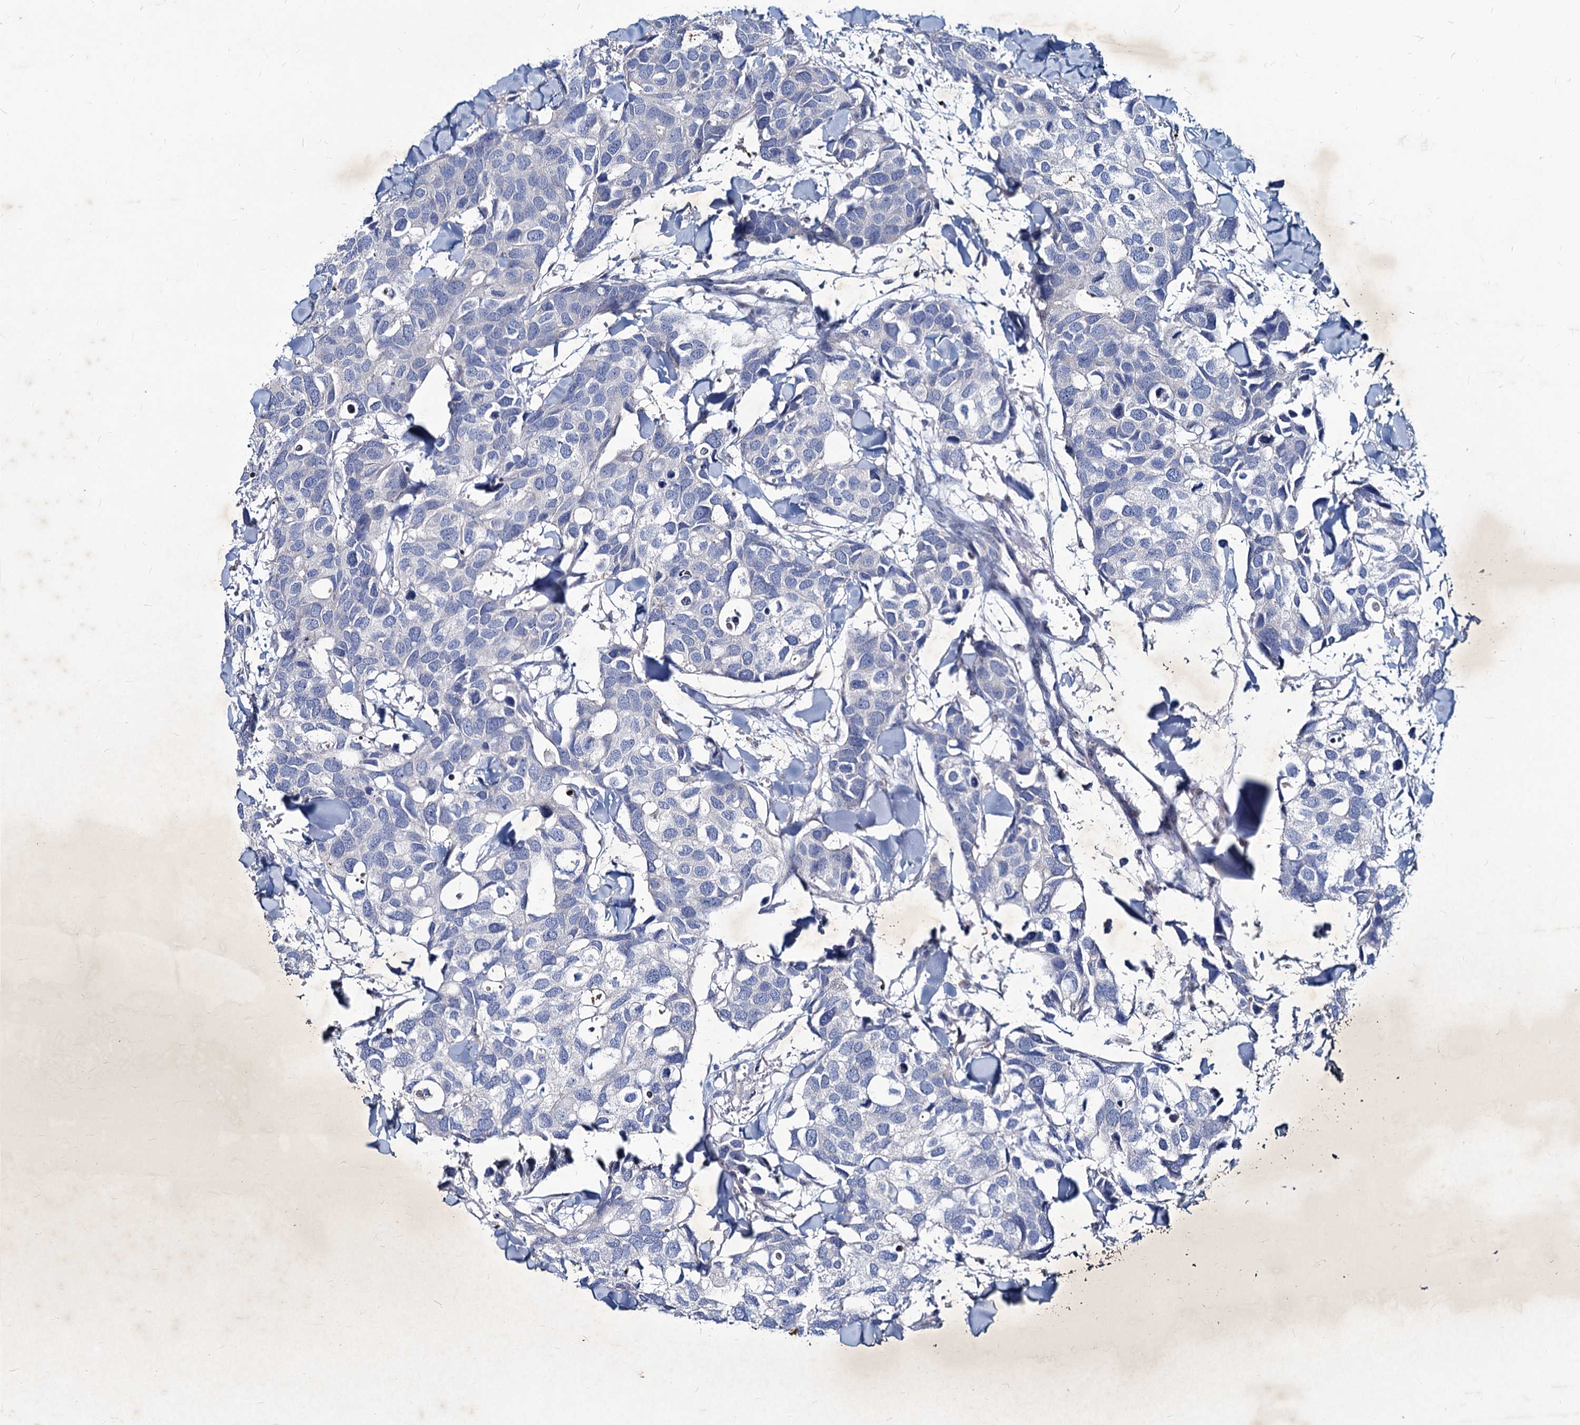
{"staining": {"intensity": "negative", "quantity": "none", "location": "none"}, "tissue": "breast cancer", "cell_type": "Tumor cells", "image_type": "cancer", "snomed": [{"axis": "morphology", "description": "Duct carcinoma"}, {"axis": "topography", "description": "Breast"}], "caption": "Tumor cells show no significant positivity in breast cancer (infiltrating ductal carcinoma).", "gene": "AGBL4", "patient": {"sex": "female", "age": 83}}